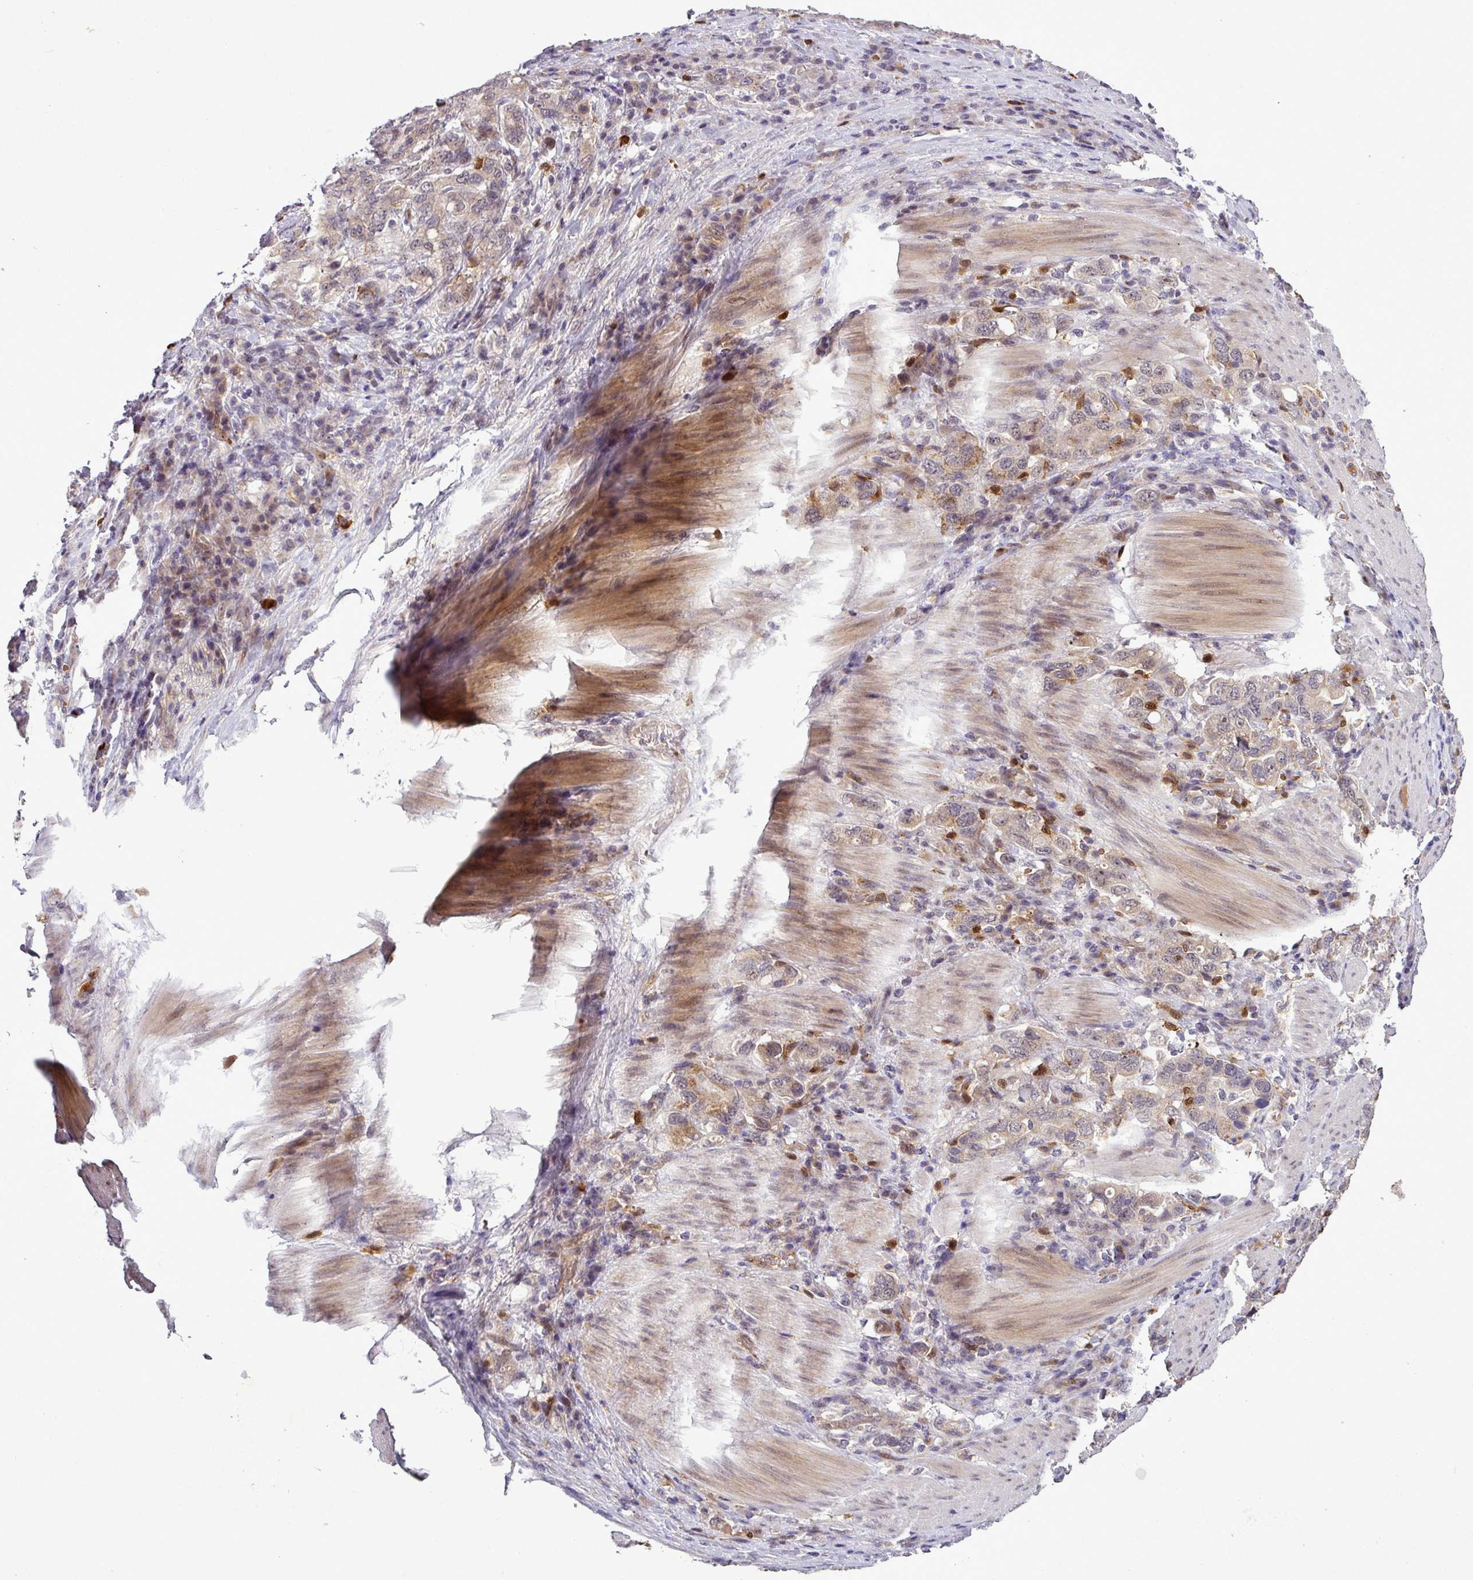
{"staining": {"intensity": "moderate", "quantity": "<25%", "location": "cytoplasmic/membranous"}, "tissue": "stomach cancer", "cell_type": "Tumor cells", "image_type": "cancer", "snomed": [{"axis": "morphology", "description": "Adenocarcinoma, NOS"}, {"axis": "topography", "description": "Stomach, upper"}, {"axis": "topography", "description": "Stomach"}], "caption": "Moderate cytoplasmic/membranous expression is present in approximately <25% of tumor cells in adenocarcinoma (stomach).", "gene": "PCDH1", "patient": {"sex": "male", "age": 62}}